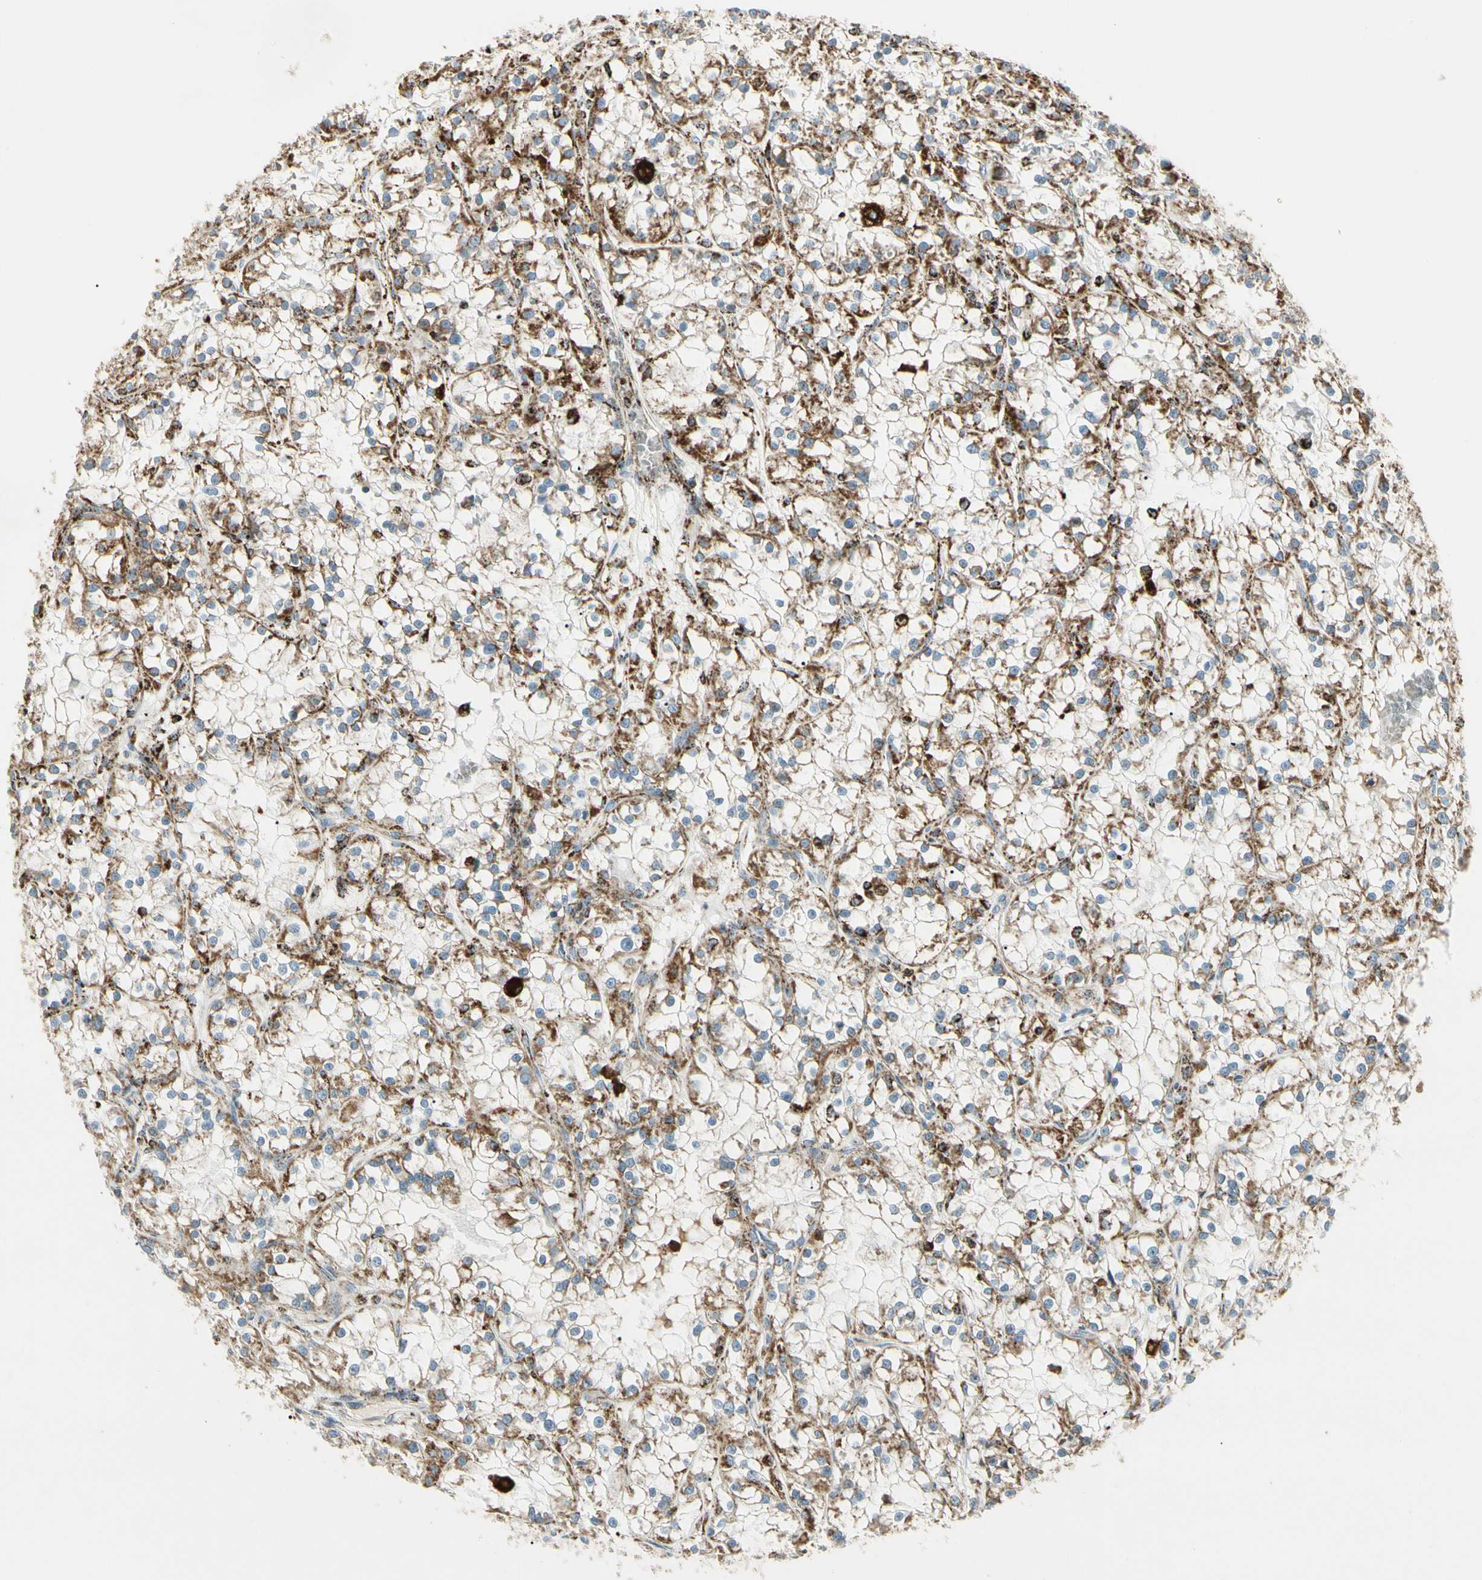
{"staining": {"intensity": "strong", "quantity": "<25%", "location": "cytoplasmic/membranous"}, "tissue": "renal cancer", "cell_type": "Tumor cells", "image_type": "cancer", "snomed": [{"axis": "morphology", "description": "Adenocarcinoma, NOS"}, {"axis": "topography", "description": "Kidney"}], "caption": "Adenocarcinoma (renal) tissue exhibits strong cytoplasmic/membranous expression in approximately <25% of tumor cells, visualized by immunohistochemistry. (IHC, brightfield microscopy, high magnification).", "gene": "ME2", "patient": {"sex": "female", "age": 52}}